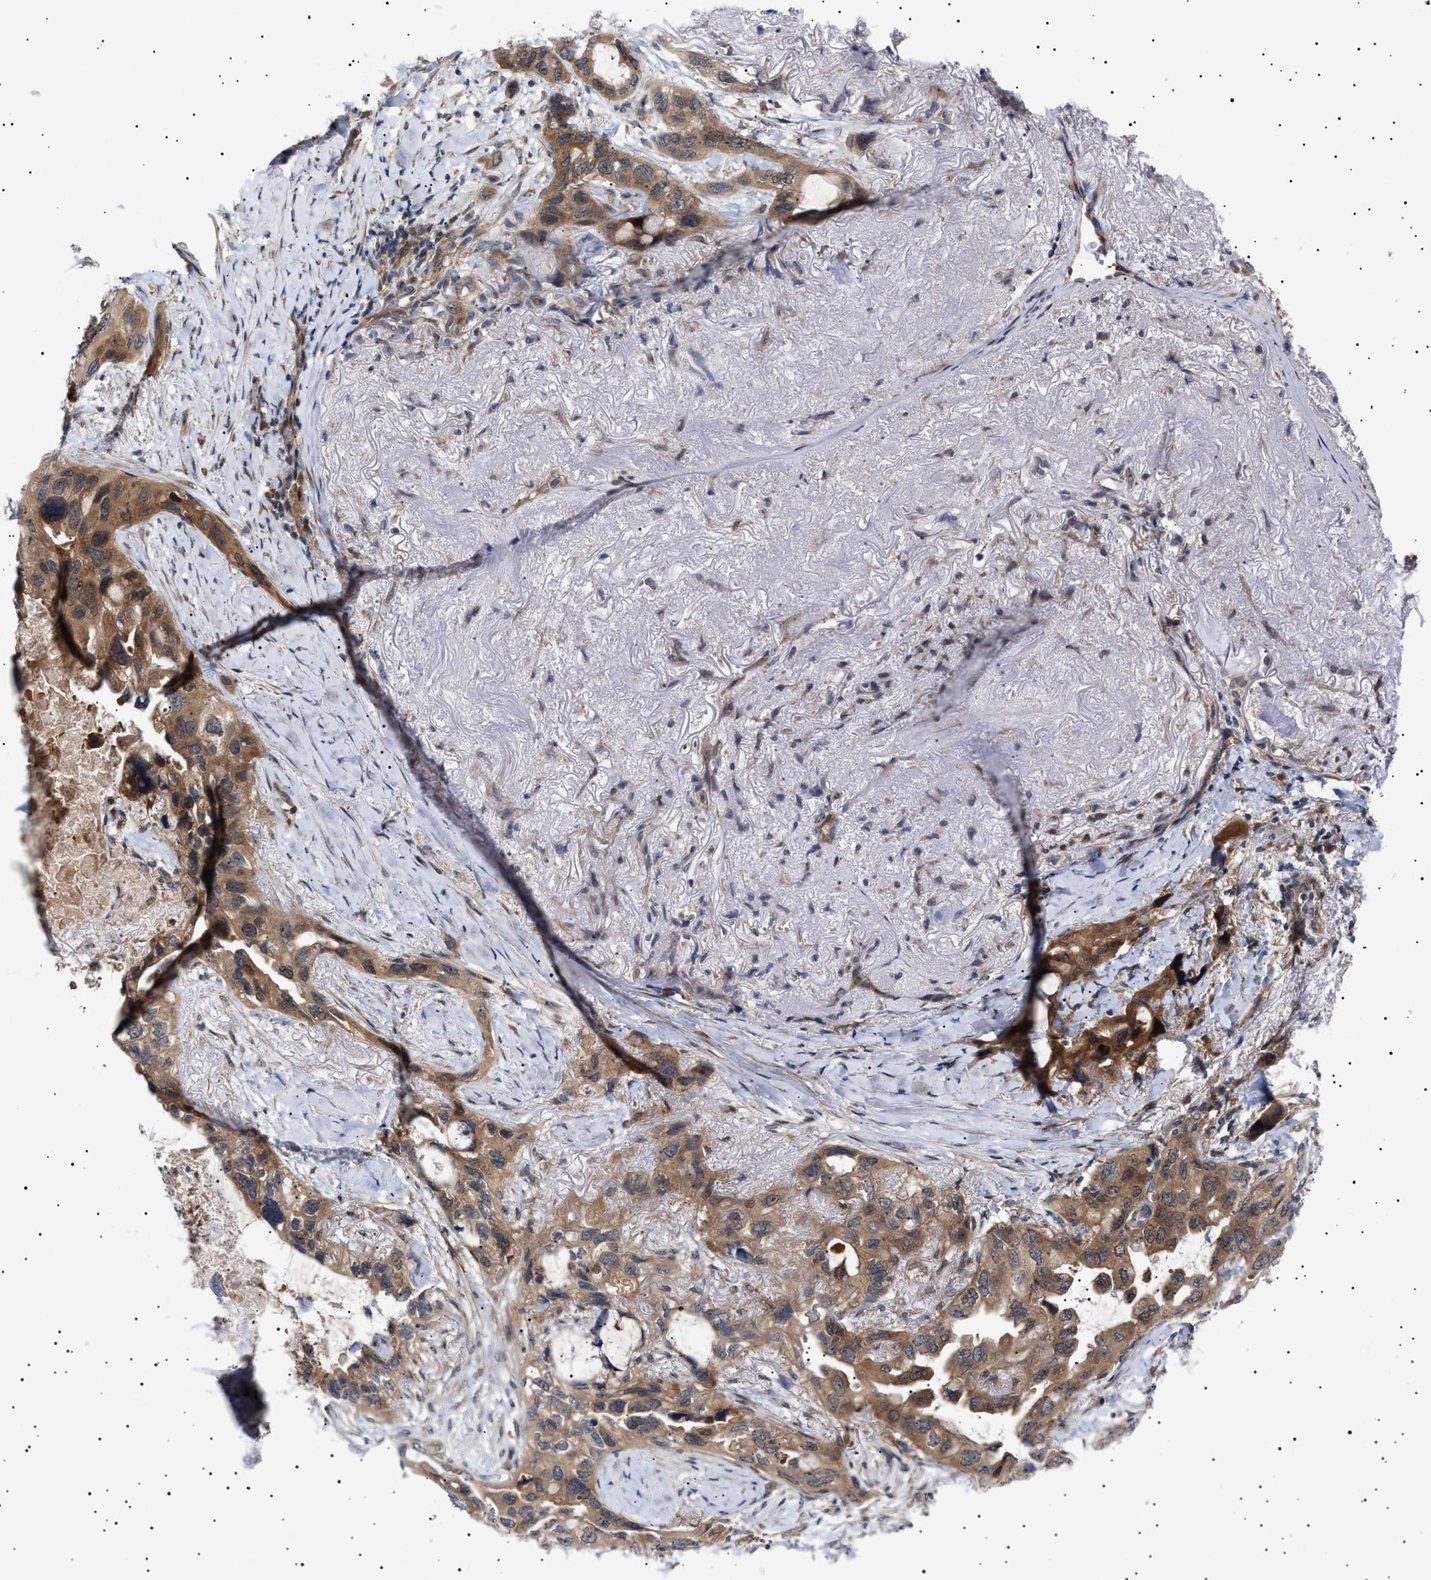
{"staining": {"intensity": "moderate", "quantity": ">75%", "location": "cytoplasmic/membranous"}, "tissue": "lung cancer", "cell_type": "Tumor cells", "image_type": "cancer", "snomed": [{"axis": "morphology", "description": "Squamous cell carcinoma, NOS"}, {"axis": "topography", "description": "Lung"}], "caption": "This is an image of immunohistochemistry (IHC) staining of squamous cell carcinoma (lung), which shows moderate positivity in the cytoplasmic/membranous of tumor cells.", "gene": "NPLOC4", "patient": {"sex": "female", "age": 73}}